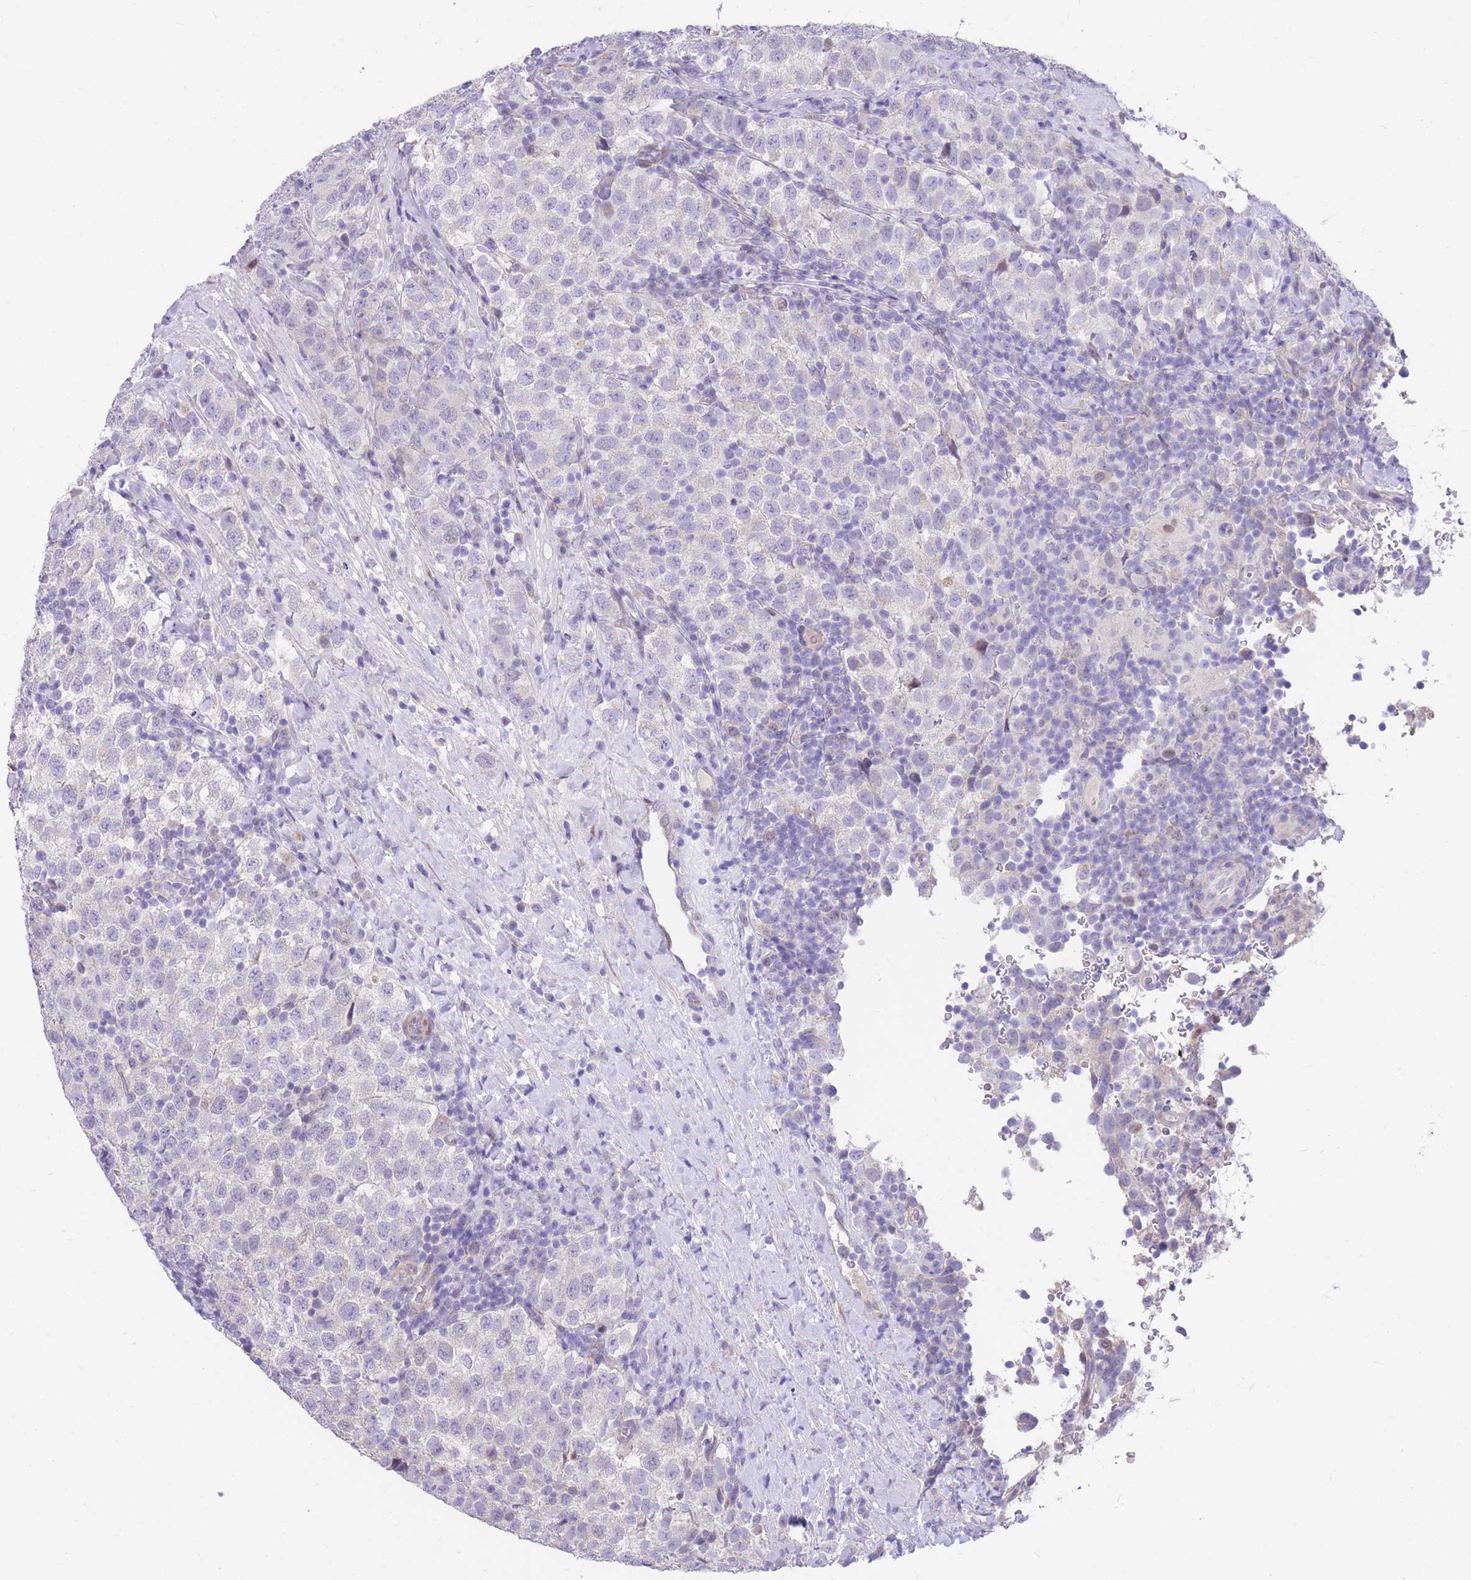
{"staining": {"intensity": "negative", "quantity": "none", "location": "none"}, "tissue": "testis cancer", "cell_type": "Tumor cells", "image_type": "cancer", "snomed": [{"axis": "morphology", "description": "Seminoma, NOS"}, {"axis": "topography", "description": "Testis"}], "caption": "Human testis seminoma stained for a protein using immunohistochemistry (IHC) demonstrates no positivity in tumor cells.", "gene": "SHCBP1", "patient": {"sex": "male", "age": 34}}